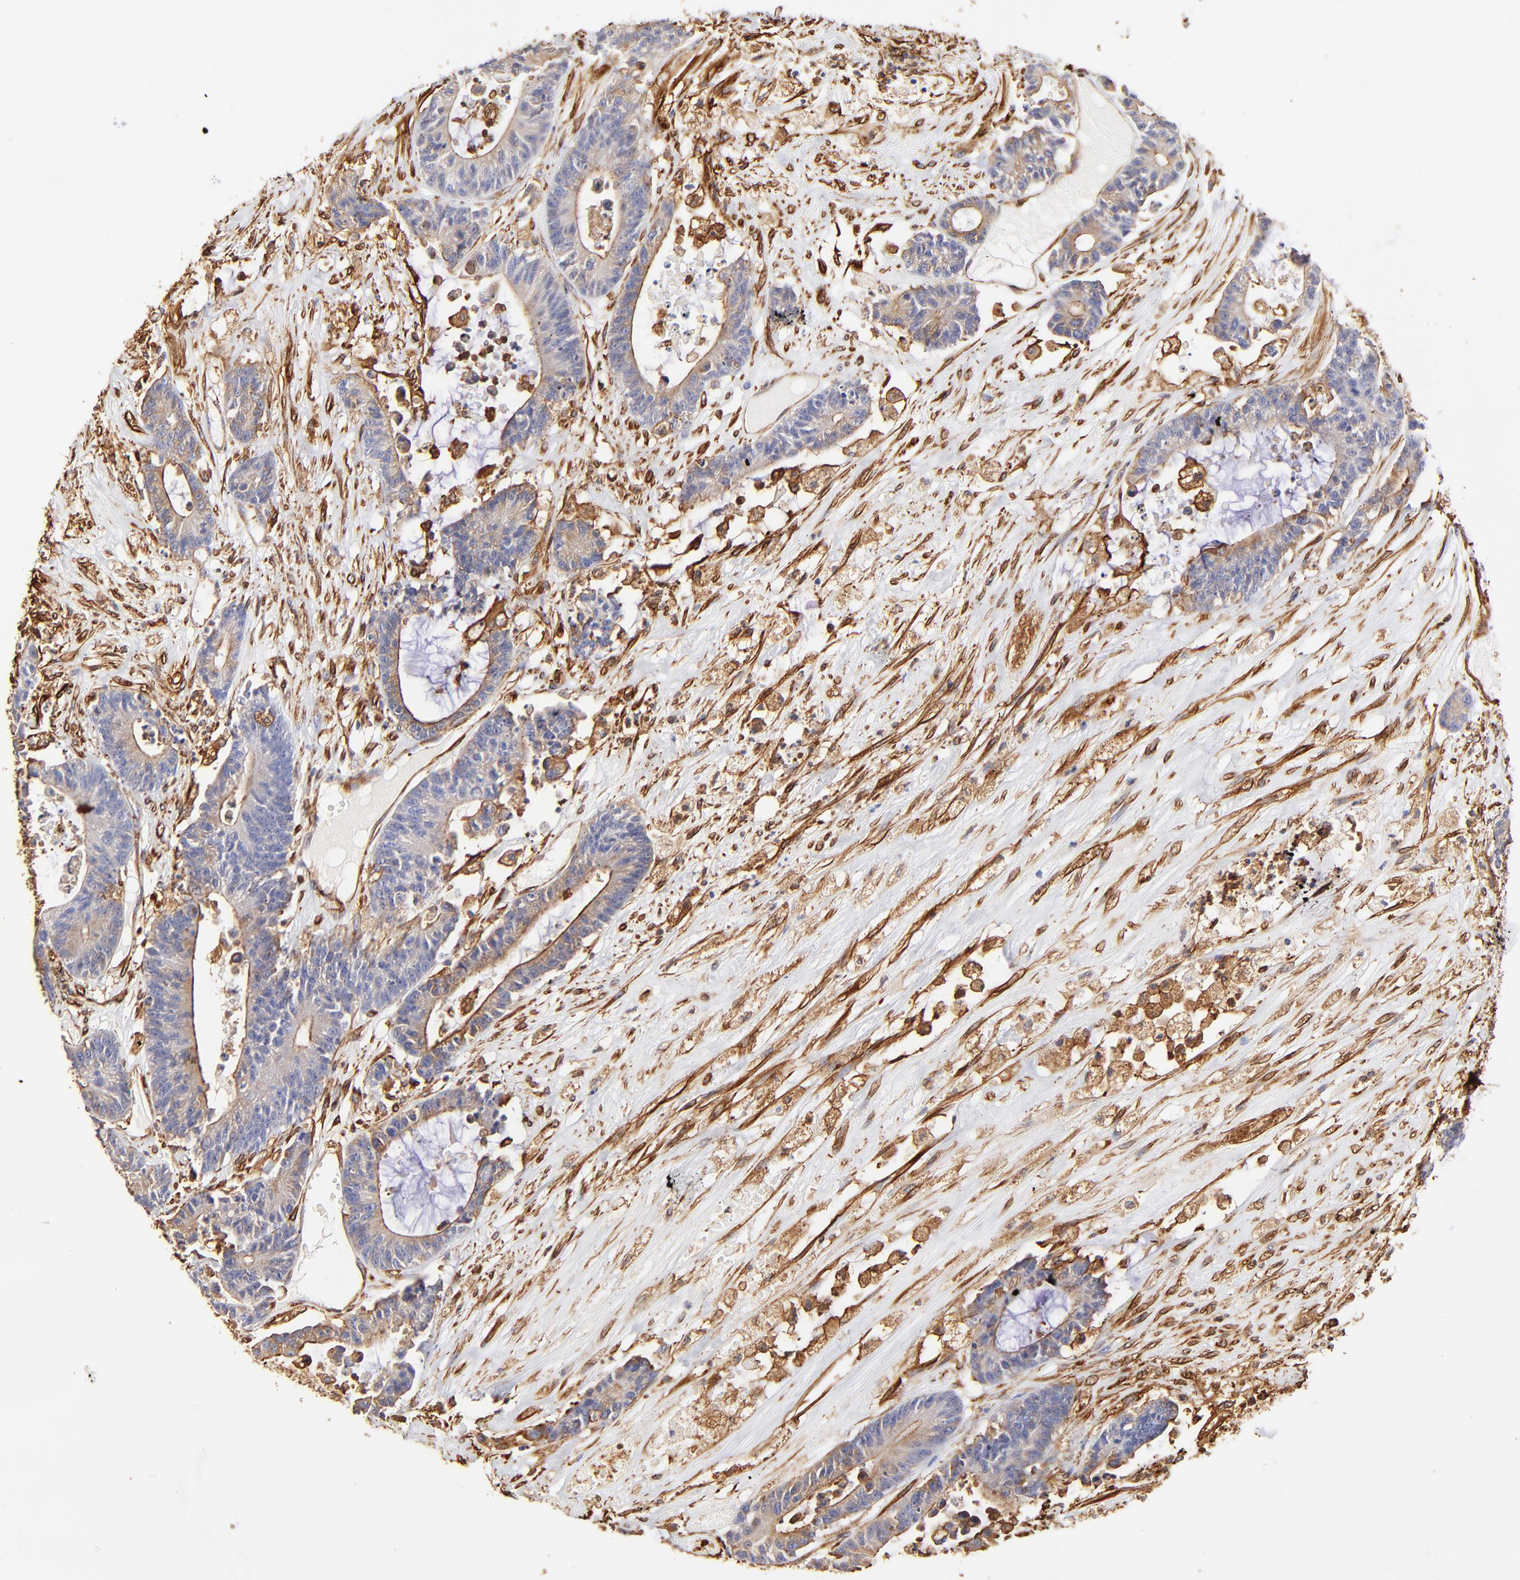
{"staining": {"intensity": "moderate", "quantity": ">75%", "location": "cytoplasmic/membranous"}, "tissue": "colorectal cancer", "cell_type": "Tumor cells", "image_type": "cancer", "snomed": [{"axis": "morphology", "description": "Adenocarcinoma, NOS"}, {"axis": "topography", "description": "Colon"}], "caption": "Protein analysis of colorectal adenocarcinoma tissue exhibits moderate cytoplasmic/membranous staining in approximately >75% of tumor cells.", "gene": "FLNA", "patient": {"sex": "female", "age": 84}}